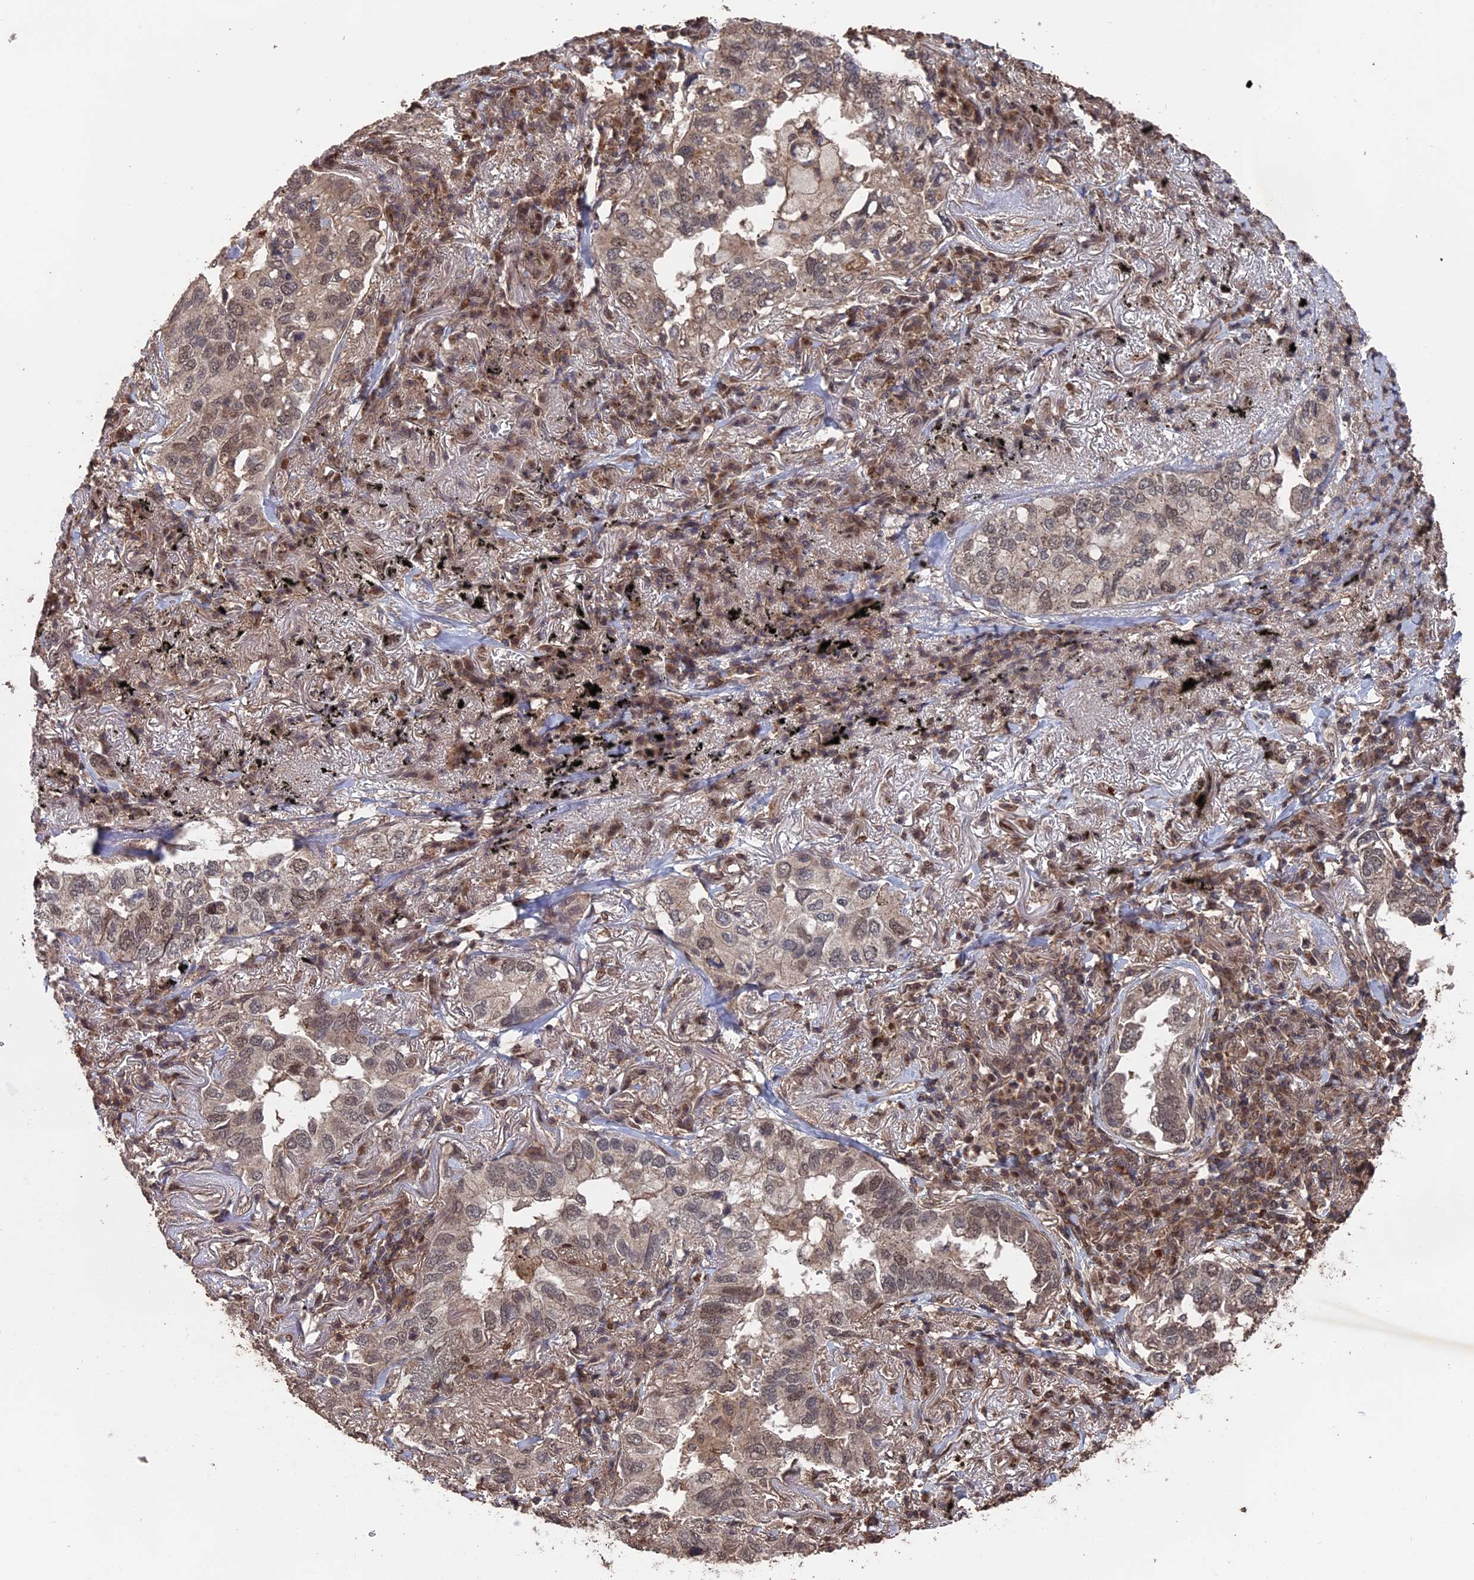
{"staining": {"intensity": "weak", "quantity": "<25%", "location": "nuclear"}, "tissue": "lung cancer", "cell_type": "Tumor cells", "image_type": "cancer", "snomed": [{"axis": "morphology", "description": "Adenocarcinoma, NOS"}, {"axis": "topography", "description": "Lung"}], "caption": "A high-resolution micrograph shows immunohistochemistry (IHC) staining of lung adenocarcinoma, which shows no significant positivity in tumor cells.", "gene": "MYBL2", "patient": {"sex": "male", "age": 65}}